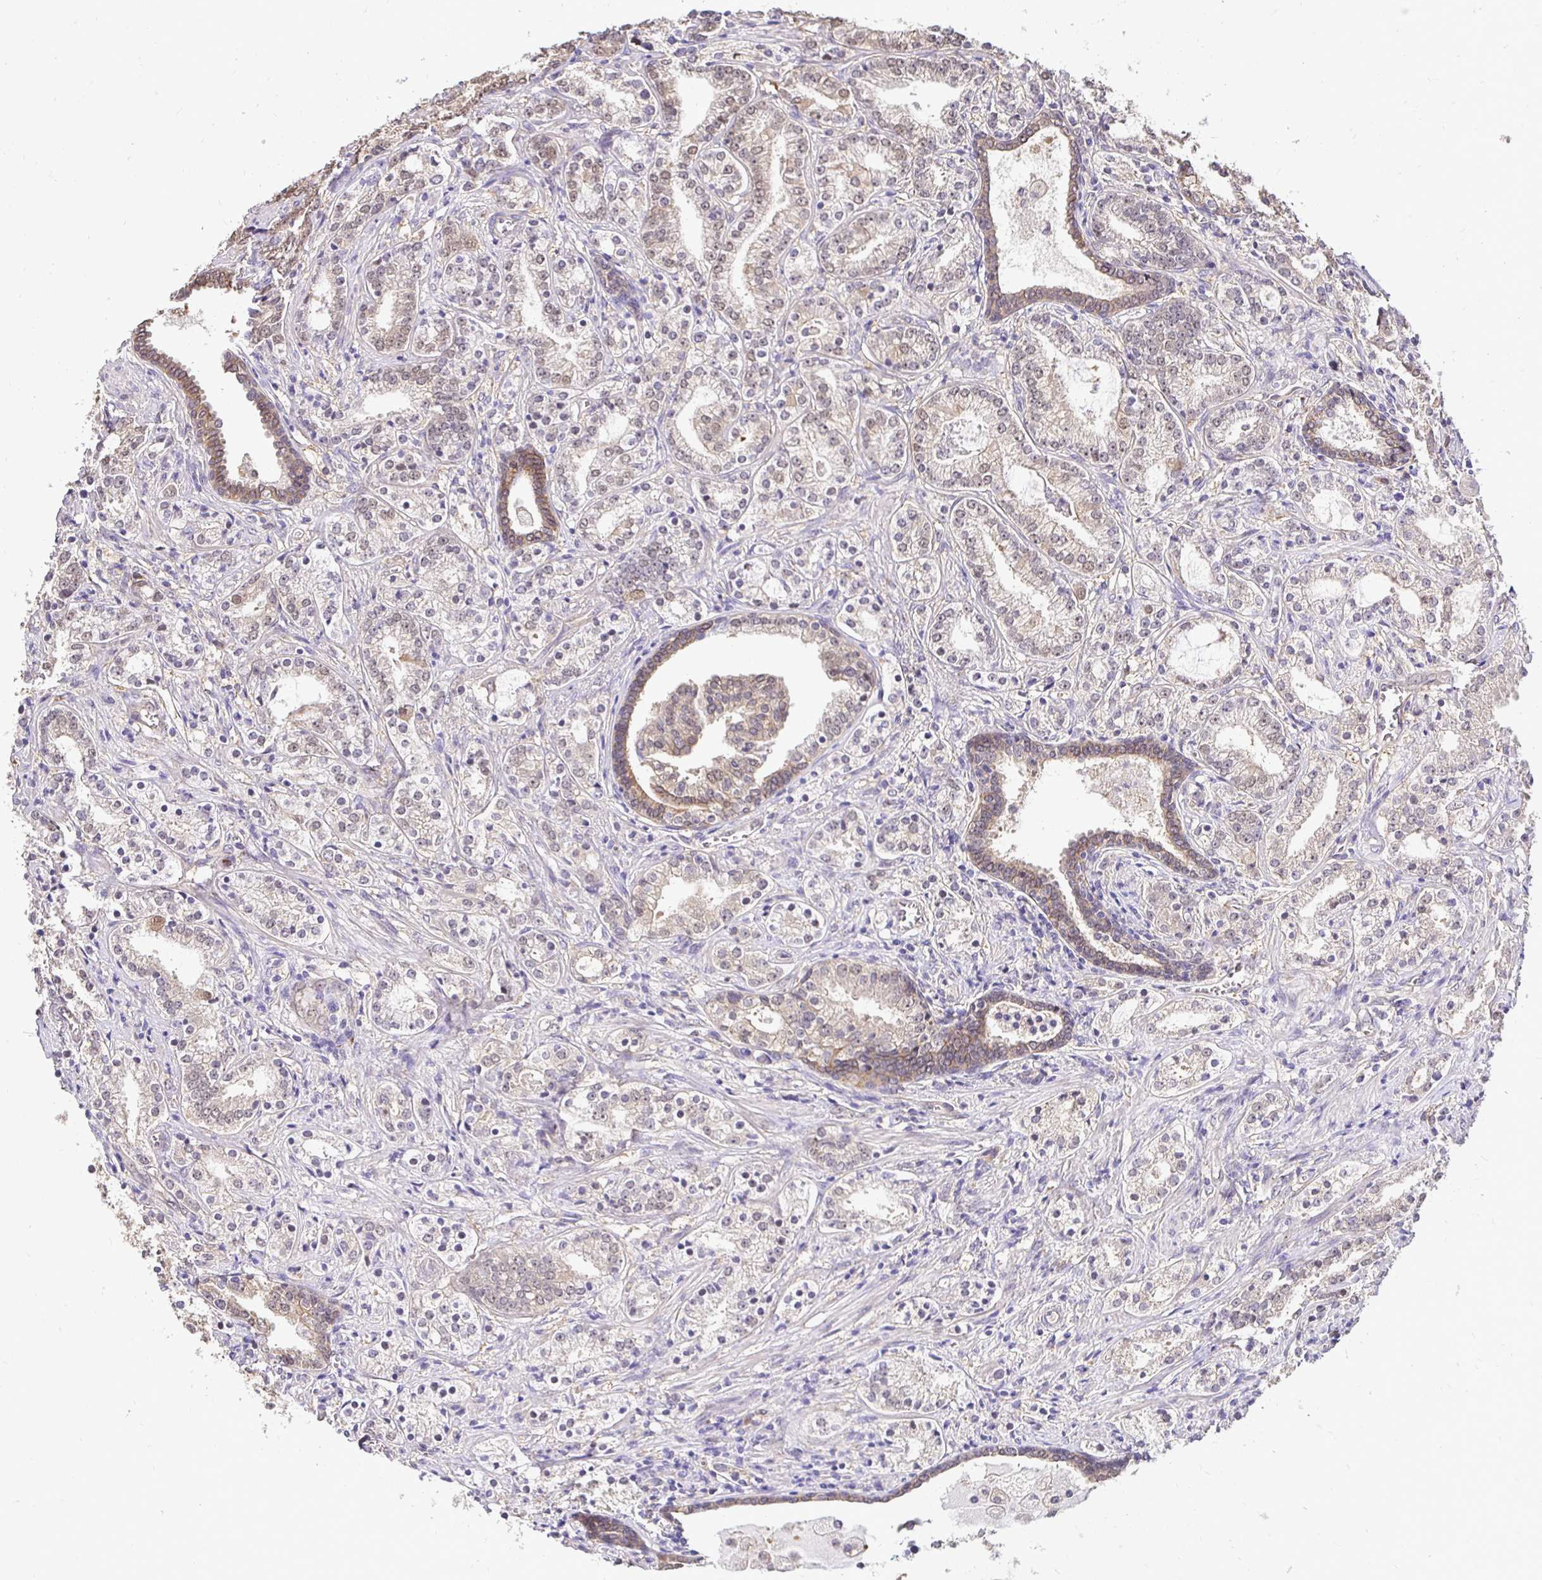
{"staining": {"intensity": "weak", "quantity": "<25%", "location": "cytoplasmic/membranous"}, "tissue": "prostate cancer", "cell_type": "Tumor cells", "image_type": "cancer", "snomed": [{"axis": "morphology", "description": "Adenocarcinoma, Medium grade"}, {"axis": "topography", "description": "Prostate"}], "caption": "Histopathology image shows no significant protein staining in tumor cells of medium-grade adenocarcinoma (prostate). (DAB IHC visualized using brightfield microscopy, high magnification).", "gene": "SLC9A1", "patient": {"sex": "male", "age": 57}}